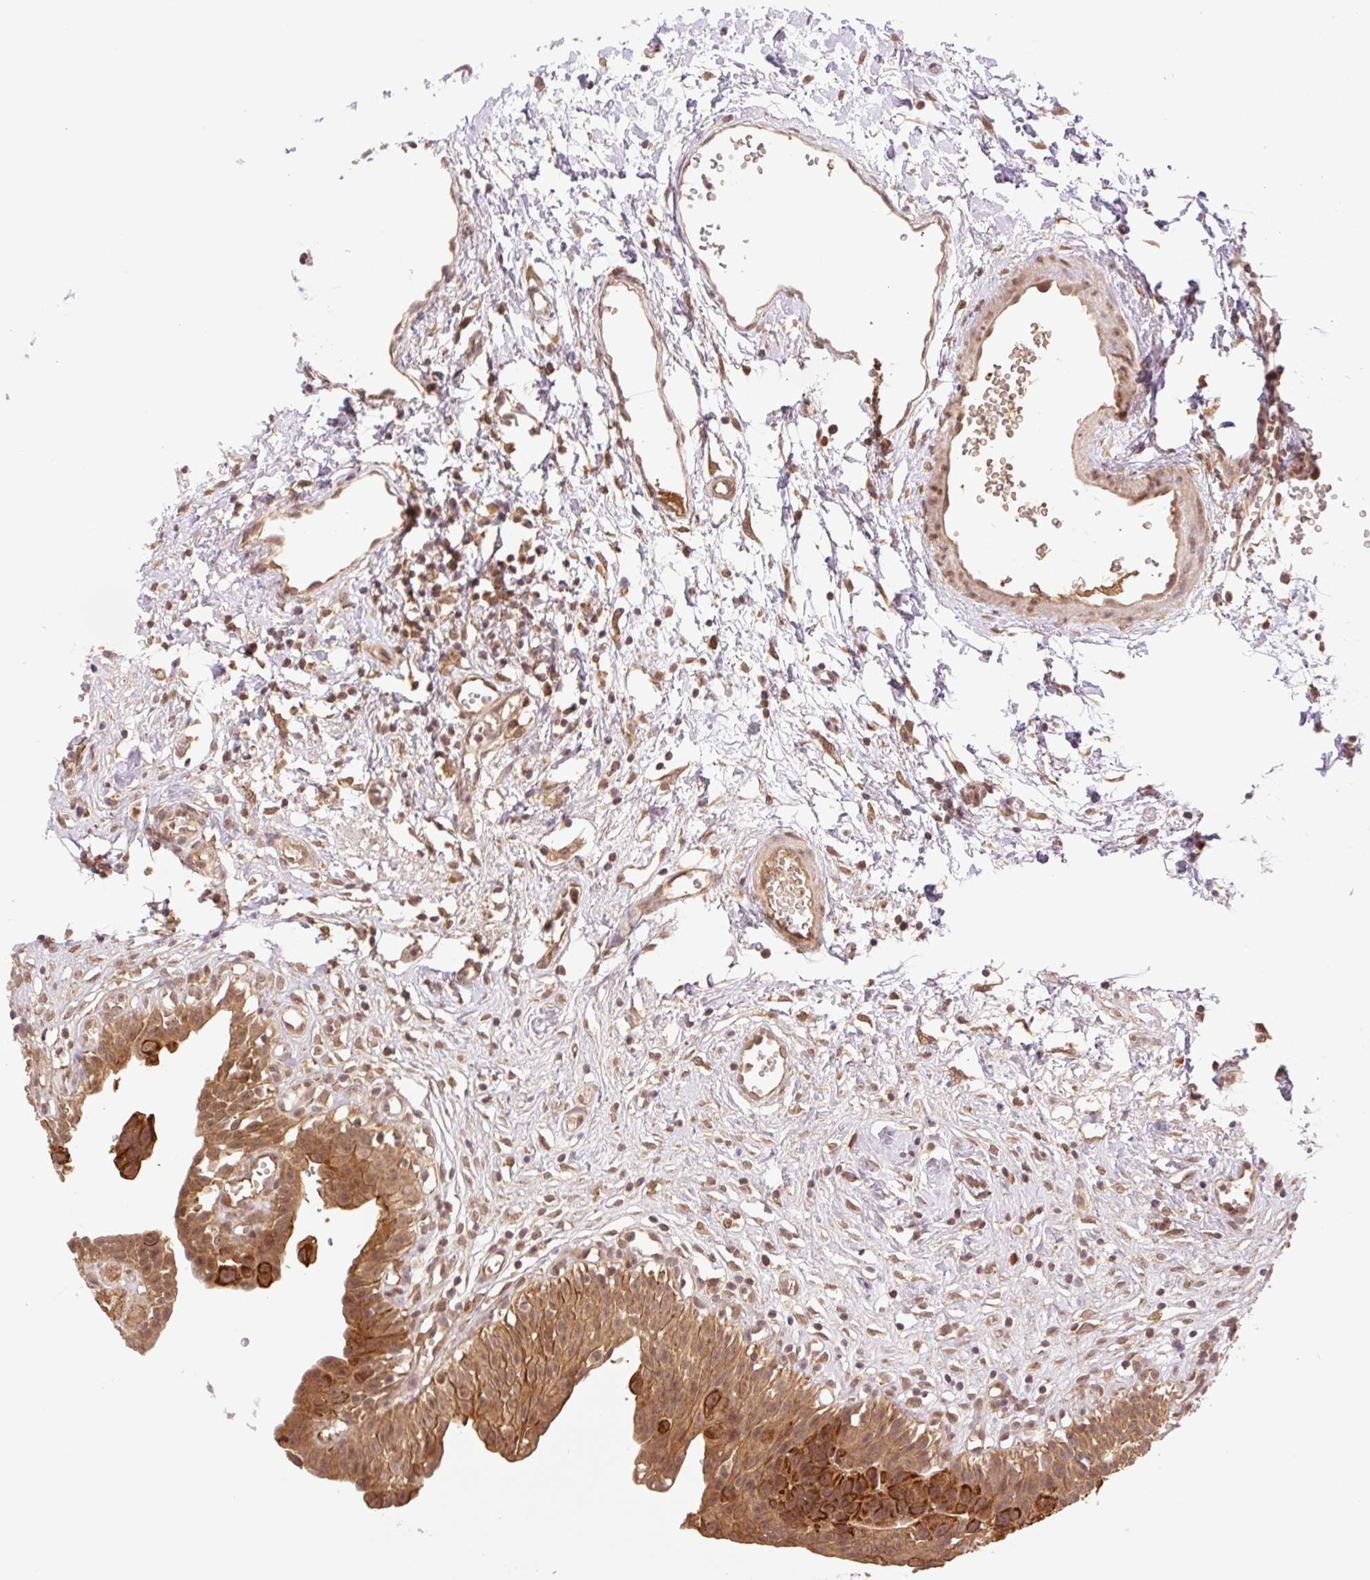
{"staining": {"intensity": "strong", "quantity": ">75%", "location": "cytoplasmic/membranous"}, "tissue": "urinary bladder", "cell_type": "Urothelial cells", "image_type": "normal", "snomed": [{"axis": "morphology", "description": "Normal tissue, NOS"}, {"axis": "topography", "description": "Urinary bladder"}], "caption": "Protein expression analysis of normal urinary bladder demonstrates strong cytoplasmic/membranous staining in approximately >75% of urothelial cells. The staining is performed using DAB (3,3'-diaminobenzidine) brown chromogen to label protein expression. The nuclei are counter-stained blue using hematoxylin.", "gene": "YJU2B", "patient": {"sex": "male", "age": 51}}